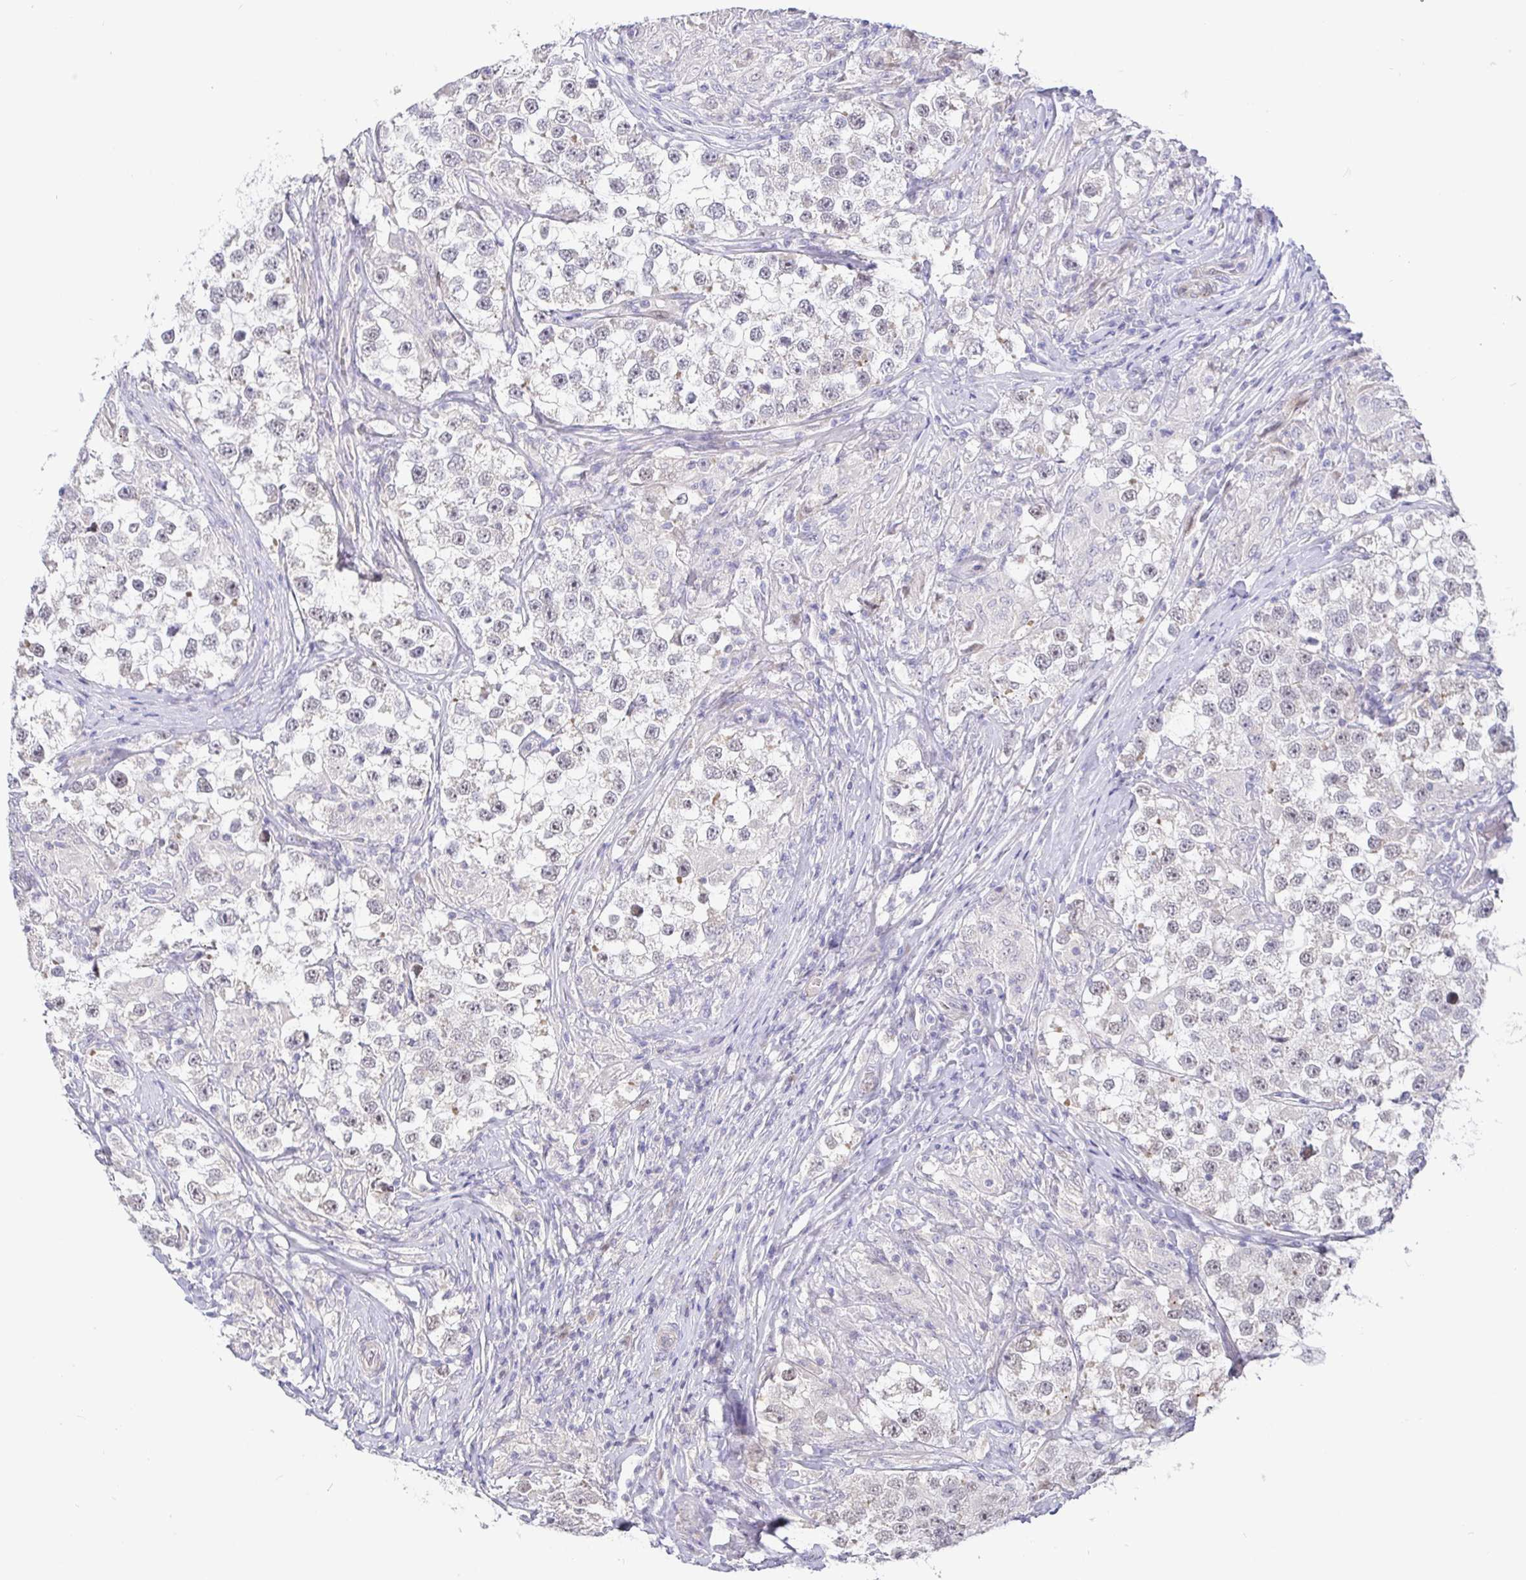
{"staining": {"intensity": "negative", "quantity": "none", "location": "none"}, "tissue": "testis cancer", "cell_type": "Tumor cells", "image_type": "cancer", "snomed": [{"axis": "morphology", "description": "Seminoma, NOS"}, {"axis": "topography", "description": "Testis"}], "caption": "High magnification brightfield microscopy of seminoma (testis) stained with DAB (3,3'-diaminobenzidine) (brown) and counterstained with hematoxylin (blue): tumor cells show no significant expression.", "gene": "CIT", "patient": {"sex": "male", "age": 46}}